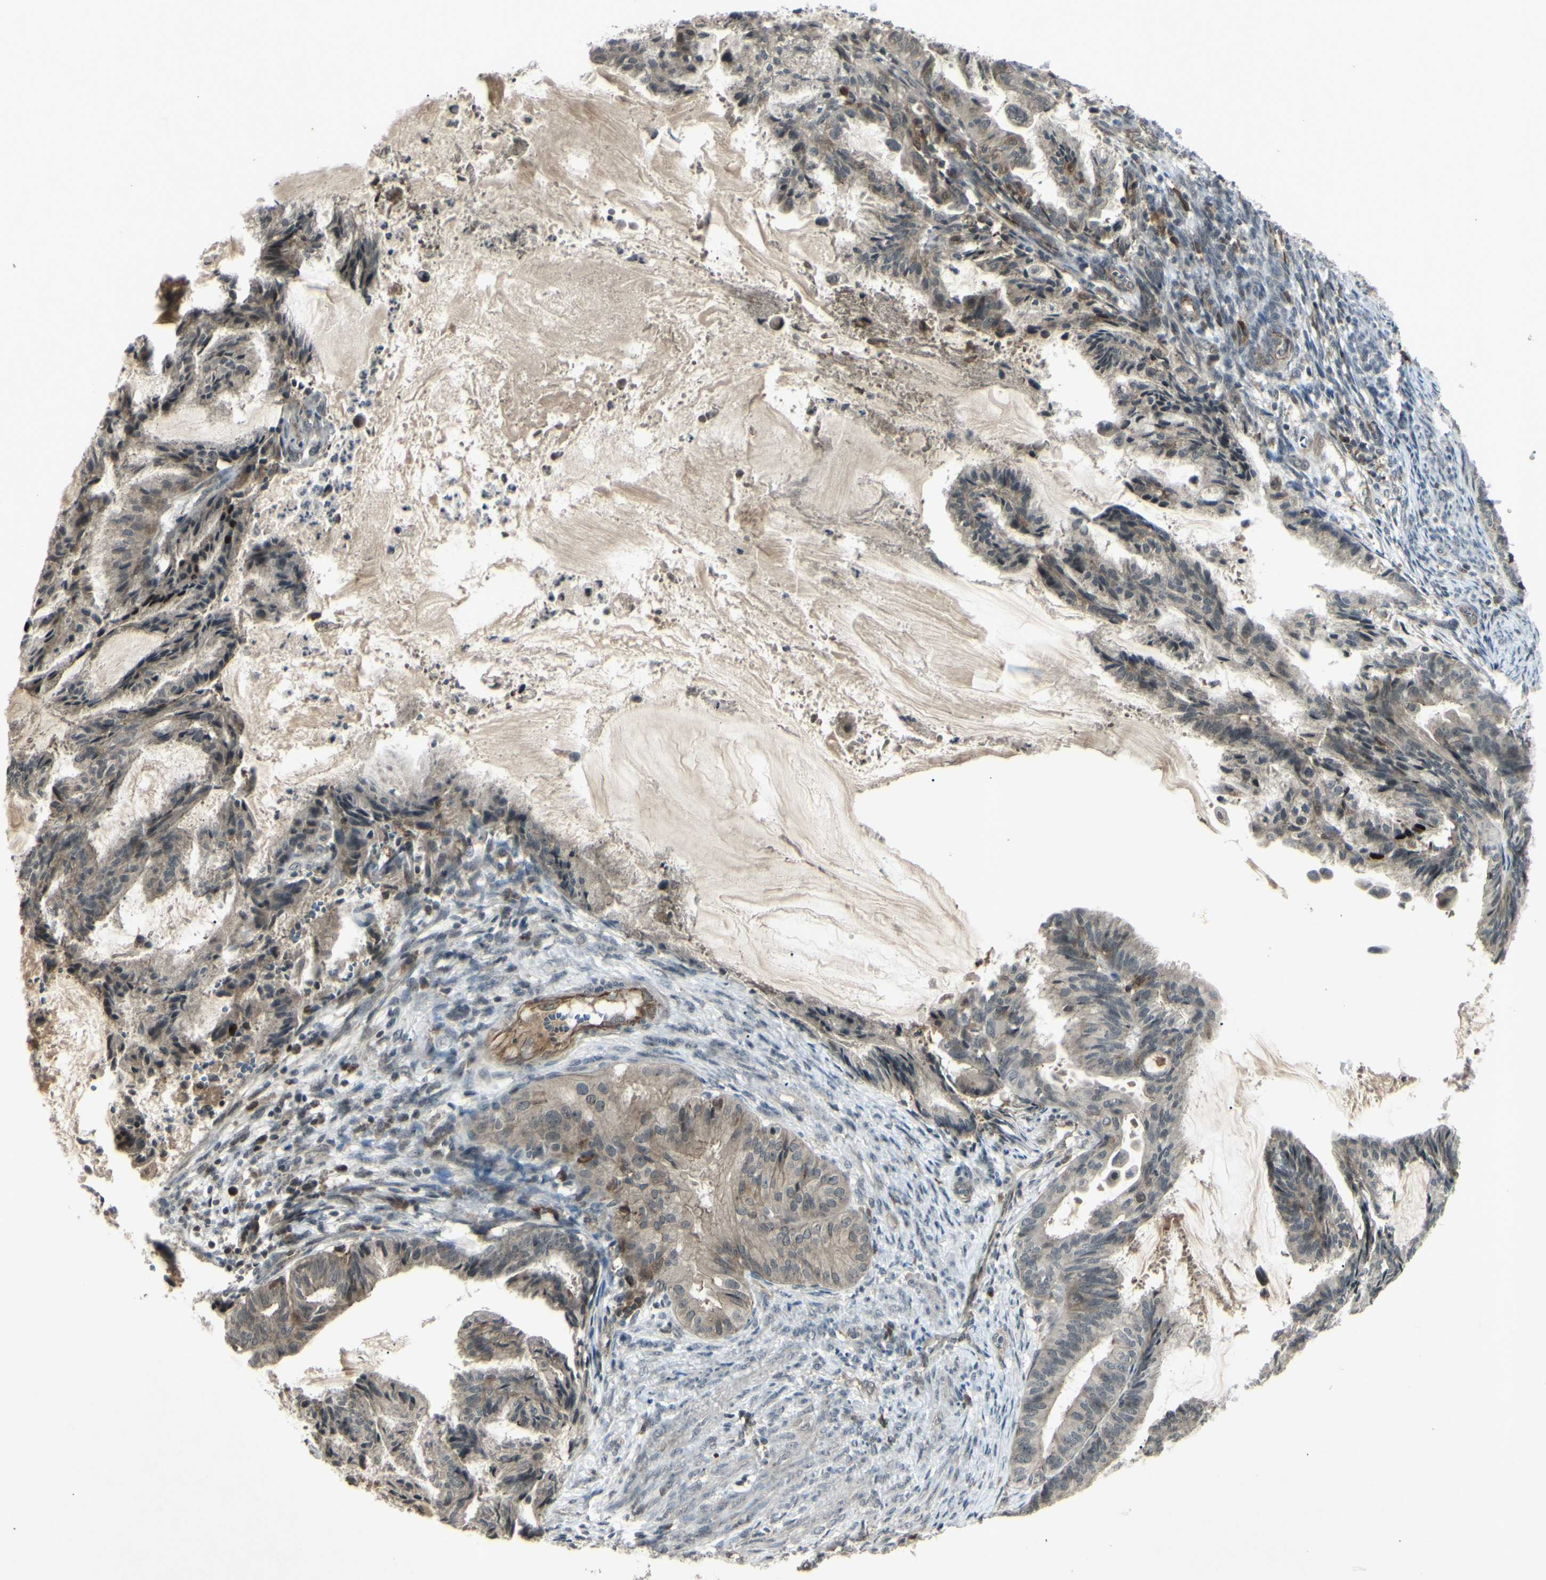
{"staining": {"intensity": "weak", "quantity": ">75%", "location": "cytoplasmic/membranous"}, "tissue": "endometrial cancer", "cell_type": "Tumor cells", "image_type": "cancer", "snomed": [{"axis": "morphology", "description": "Adenocarcinoma, NOS"}, {"axis": "topography", "description": "Endometrium"}], "caption": "IHC staining of endometrial cancer (adenocarcinoma), which displays low levels of weak cytoplasmic/membranous staining in about >75% of tumor cells indicating weak cytoplasmic/membranous protein positivity. The staining was performed using DAB (3,3'-diaminobenzidine) (brown) for protein detection and nuclei were counterstained in hematoxylin (blue).", "gene": "BLNK", "patient": {"sex": "female", "age": 86}}